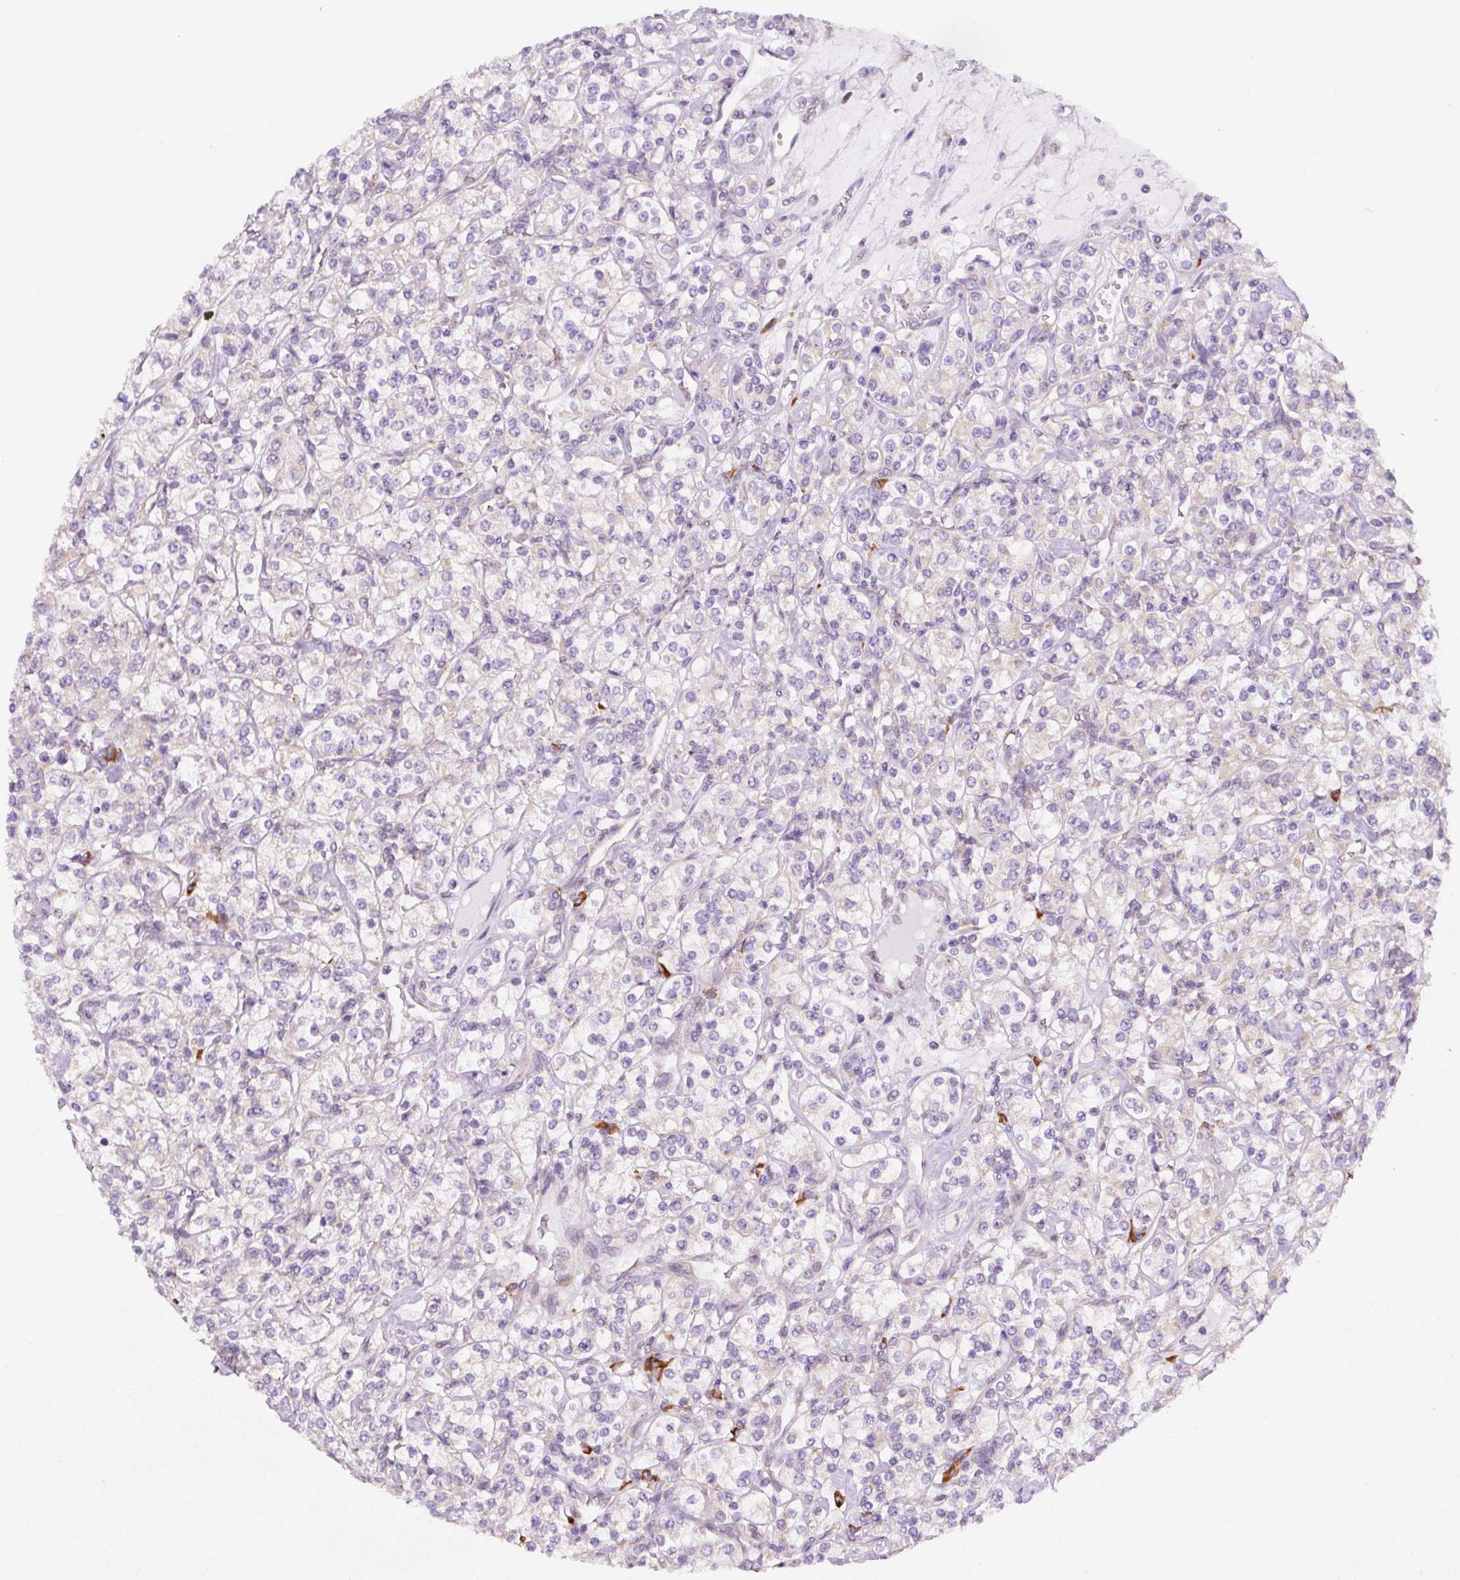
{"staining": {"intensity": "negative", "quantity": "none", "location": "none"}, "tissue": "renal cancer", "cell_type": "Tumor cells", "image_type": "cancer", "snomed": [{"axis": "morphology", "description": "Adenocarcinoma, NOS"}, {"axis": "topography", "description": "Kidney"}], "caption": "Tumor cells are negative for brown protein staining in renal cancer (adenocarcinoma). (Brightfield microscopy of DAB immunohistochemistry at high magnification).", "gene": "DDOST", "patient": {"sex": "male", "age": 77}}